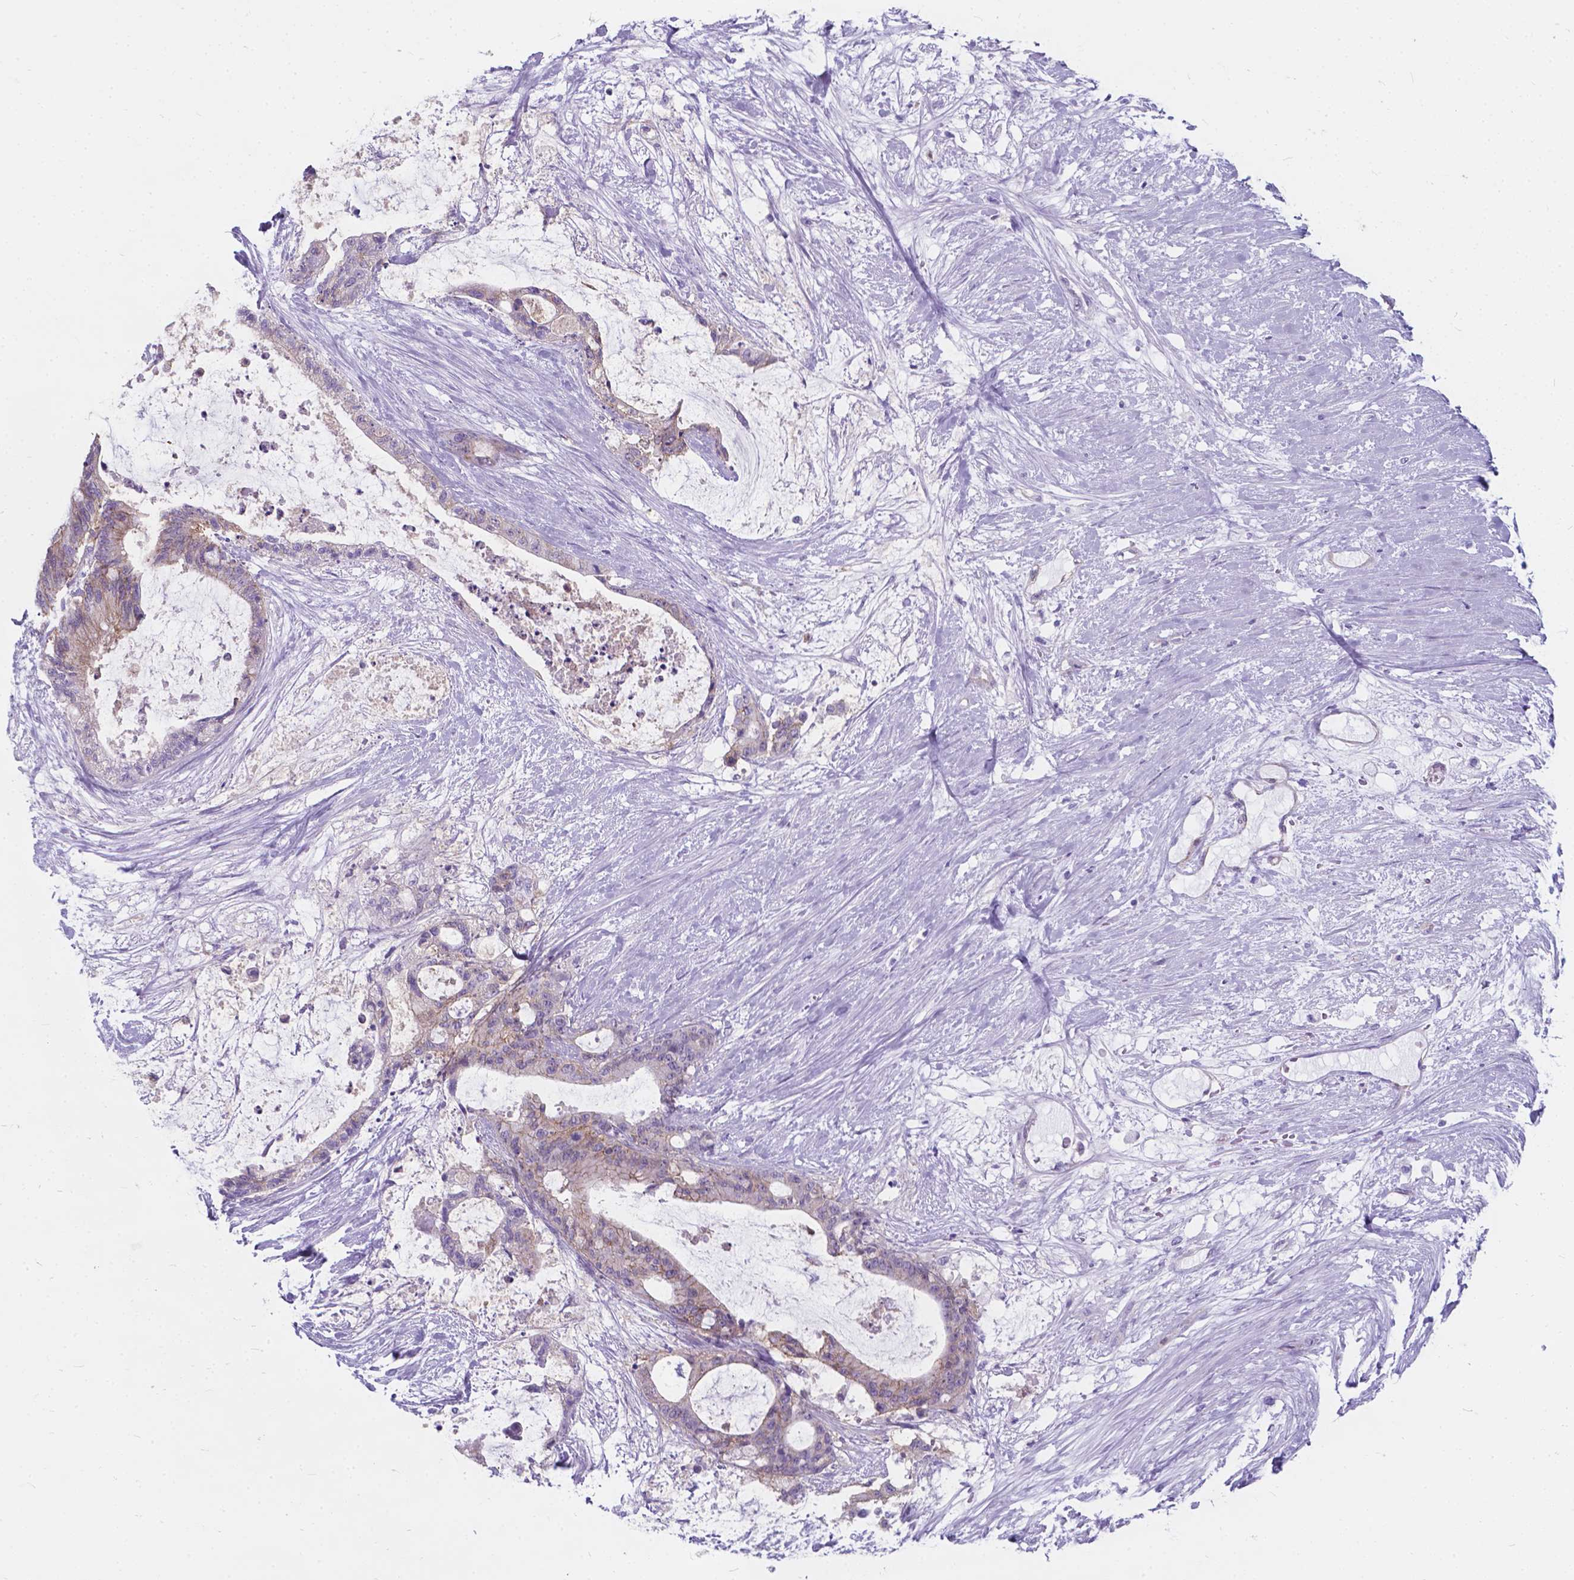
{"staining": {"intensity": "weak", "quantity": "<25%", "location": "cytoplasmic/membranous"}, "tissue": "liver cancer", "cell_type": "Tumor cells", "image_type": "cancer", "snomed": [{"axis": "morphology", "description": "Normal tissue, NOS"}, {"axis": "morphology", "description": "Cholangiocarcinoma"}, {"axis": "topography", "description": "Liver"}, {"axis": "topography", "description": "Peripheral nerve tissue"}], "caption": "This is an immunohistochemistry histopathology image of liver cholangiocarcinoma. There is no positivity in tumor cells.", "gene": "KIAA0040", "patient": {"sex": "female", "age": 73}}